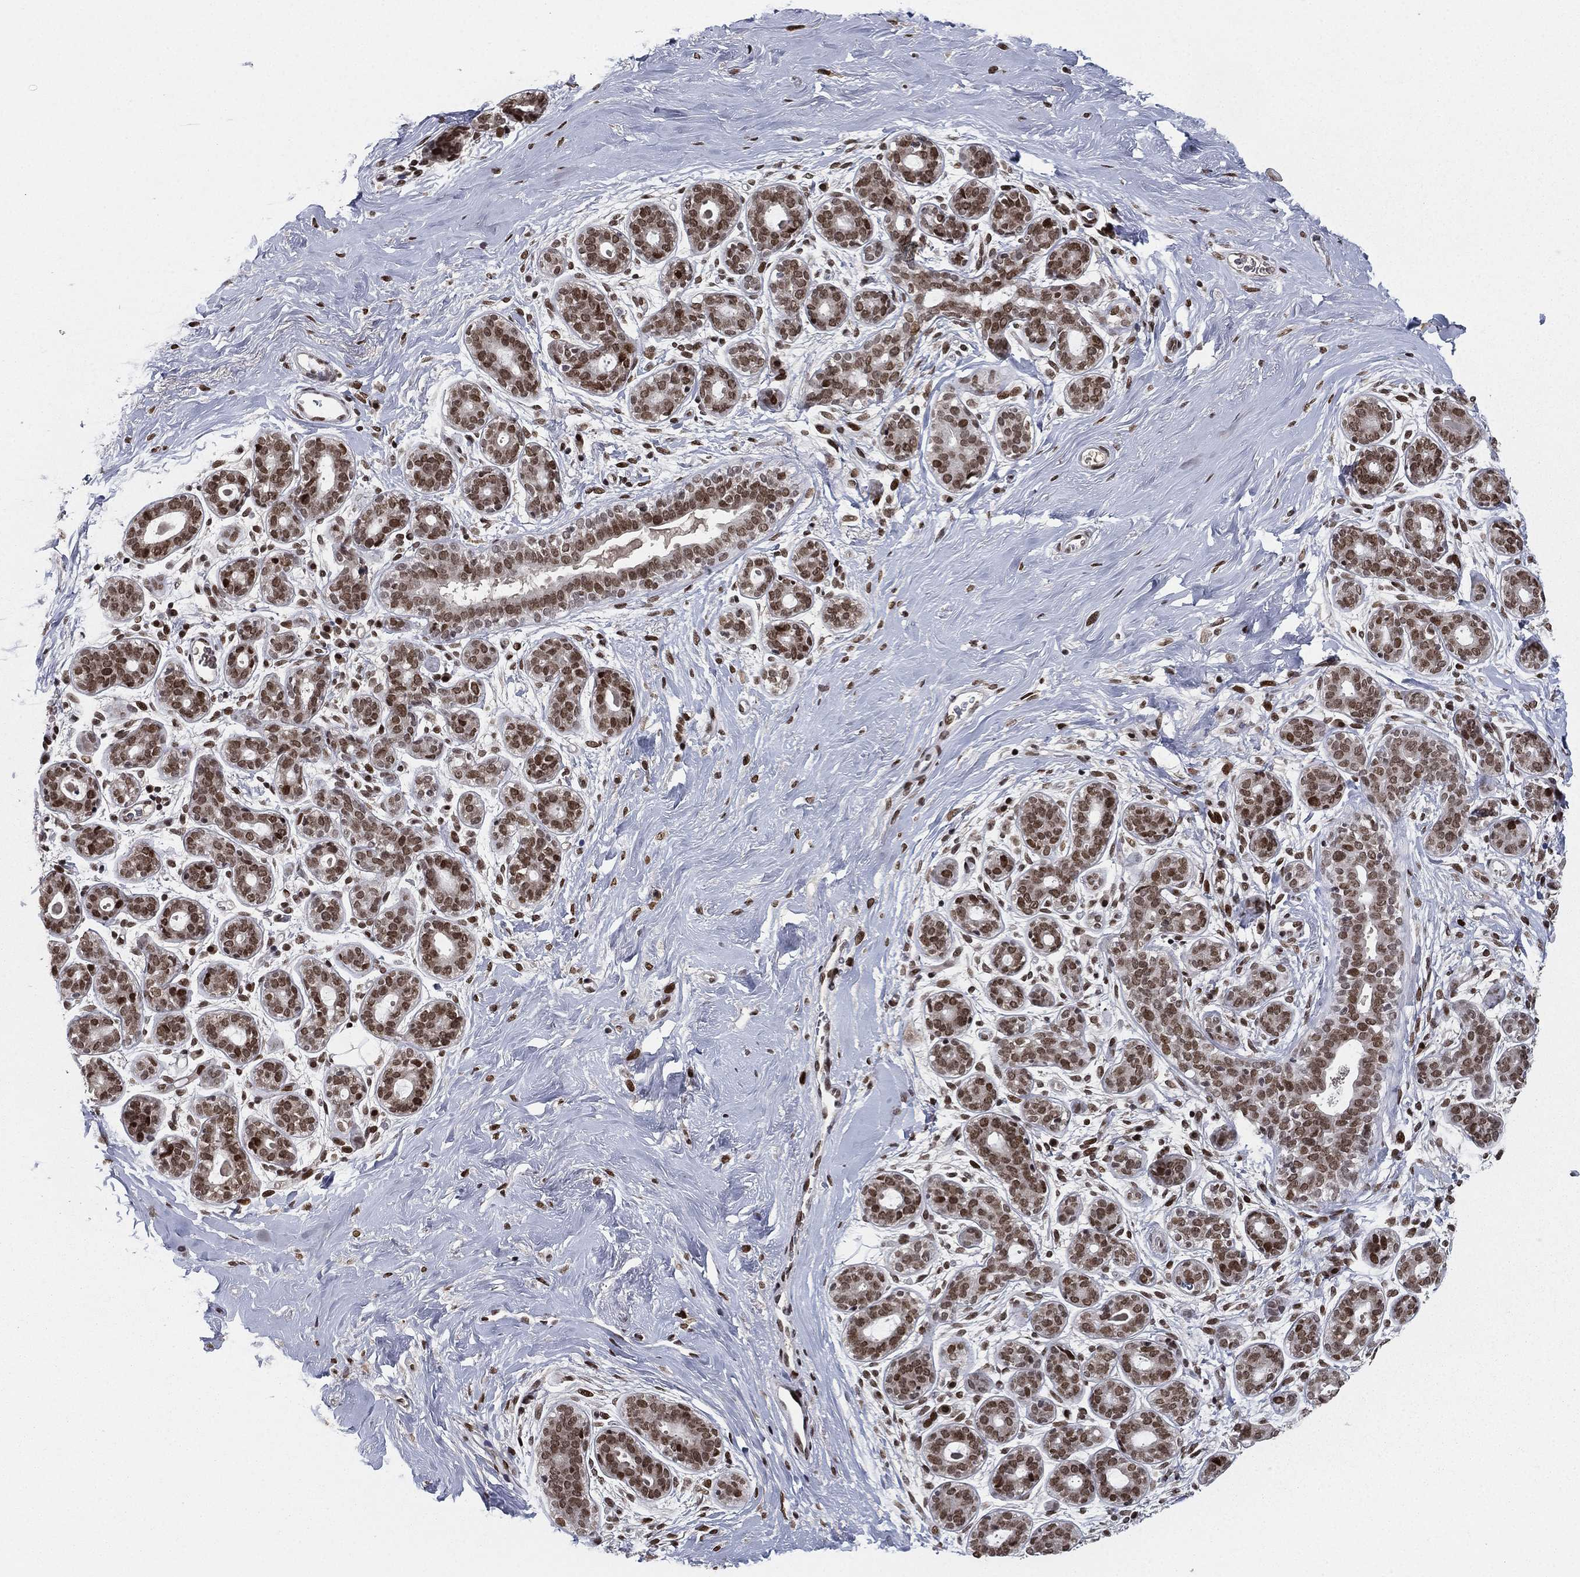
{"staining": {"intensity": "negative", "quantity": "none", "location": "none"}, "tissue": "breast", "cell_type": "Adipocytes", "image_type": "normal", "snomed": [{"axis": "morphology", "description": "Normal tissue, NOS"}, {"axis": "topography", "description": "Breast"}], "caption": "Immunohistochemistry (IHC) image of unremarkable breast: human breast stained with DAB (3,3'-diaminobenzidine) shows no significant protein staining in adipocytes.", "gene": "RTF1", "patient": {"sex": "female", "age": 43}}